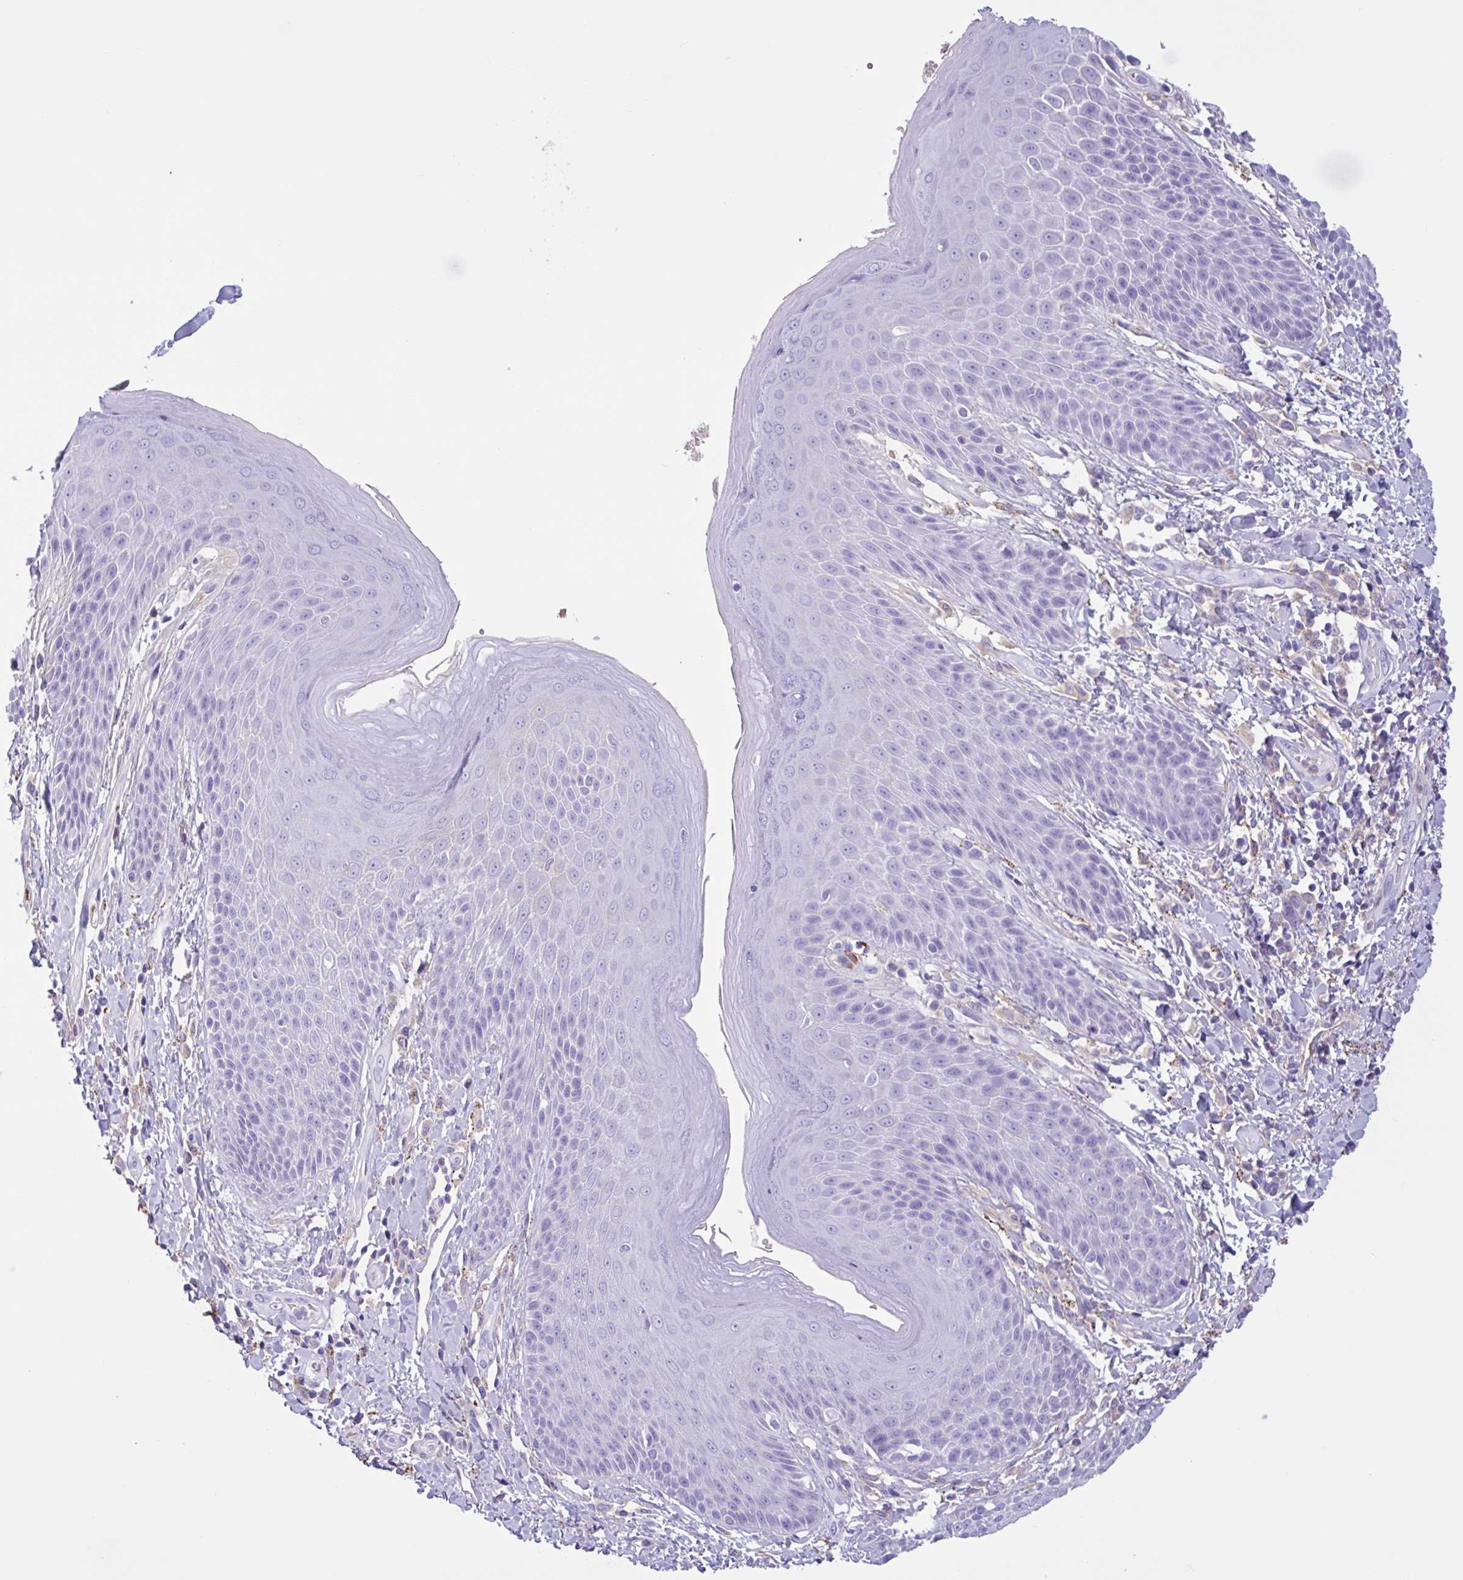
{"staining": {"intensity": "weak", "quantity": "<25%", "location": "cytoplasmic/membranous"}, "tissue": "skin", "cell_type": "Epidermal cells", "image_type": "normal", "snomed": [{"axis": "morphology", "description": "Normal tissue, NOS"}, {"axis": "topography", "description": "Anal"}, {"axis": "topography", "description": "Peripheral nerve tissue"}], "caption": "This is an IHC image of normal human skin. There is no positivity in epidermal cells.", "gene": "LARGE2", "patient": {"sex": "male", "age": 51}}